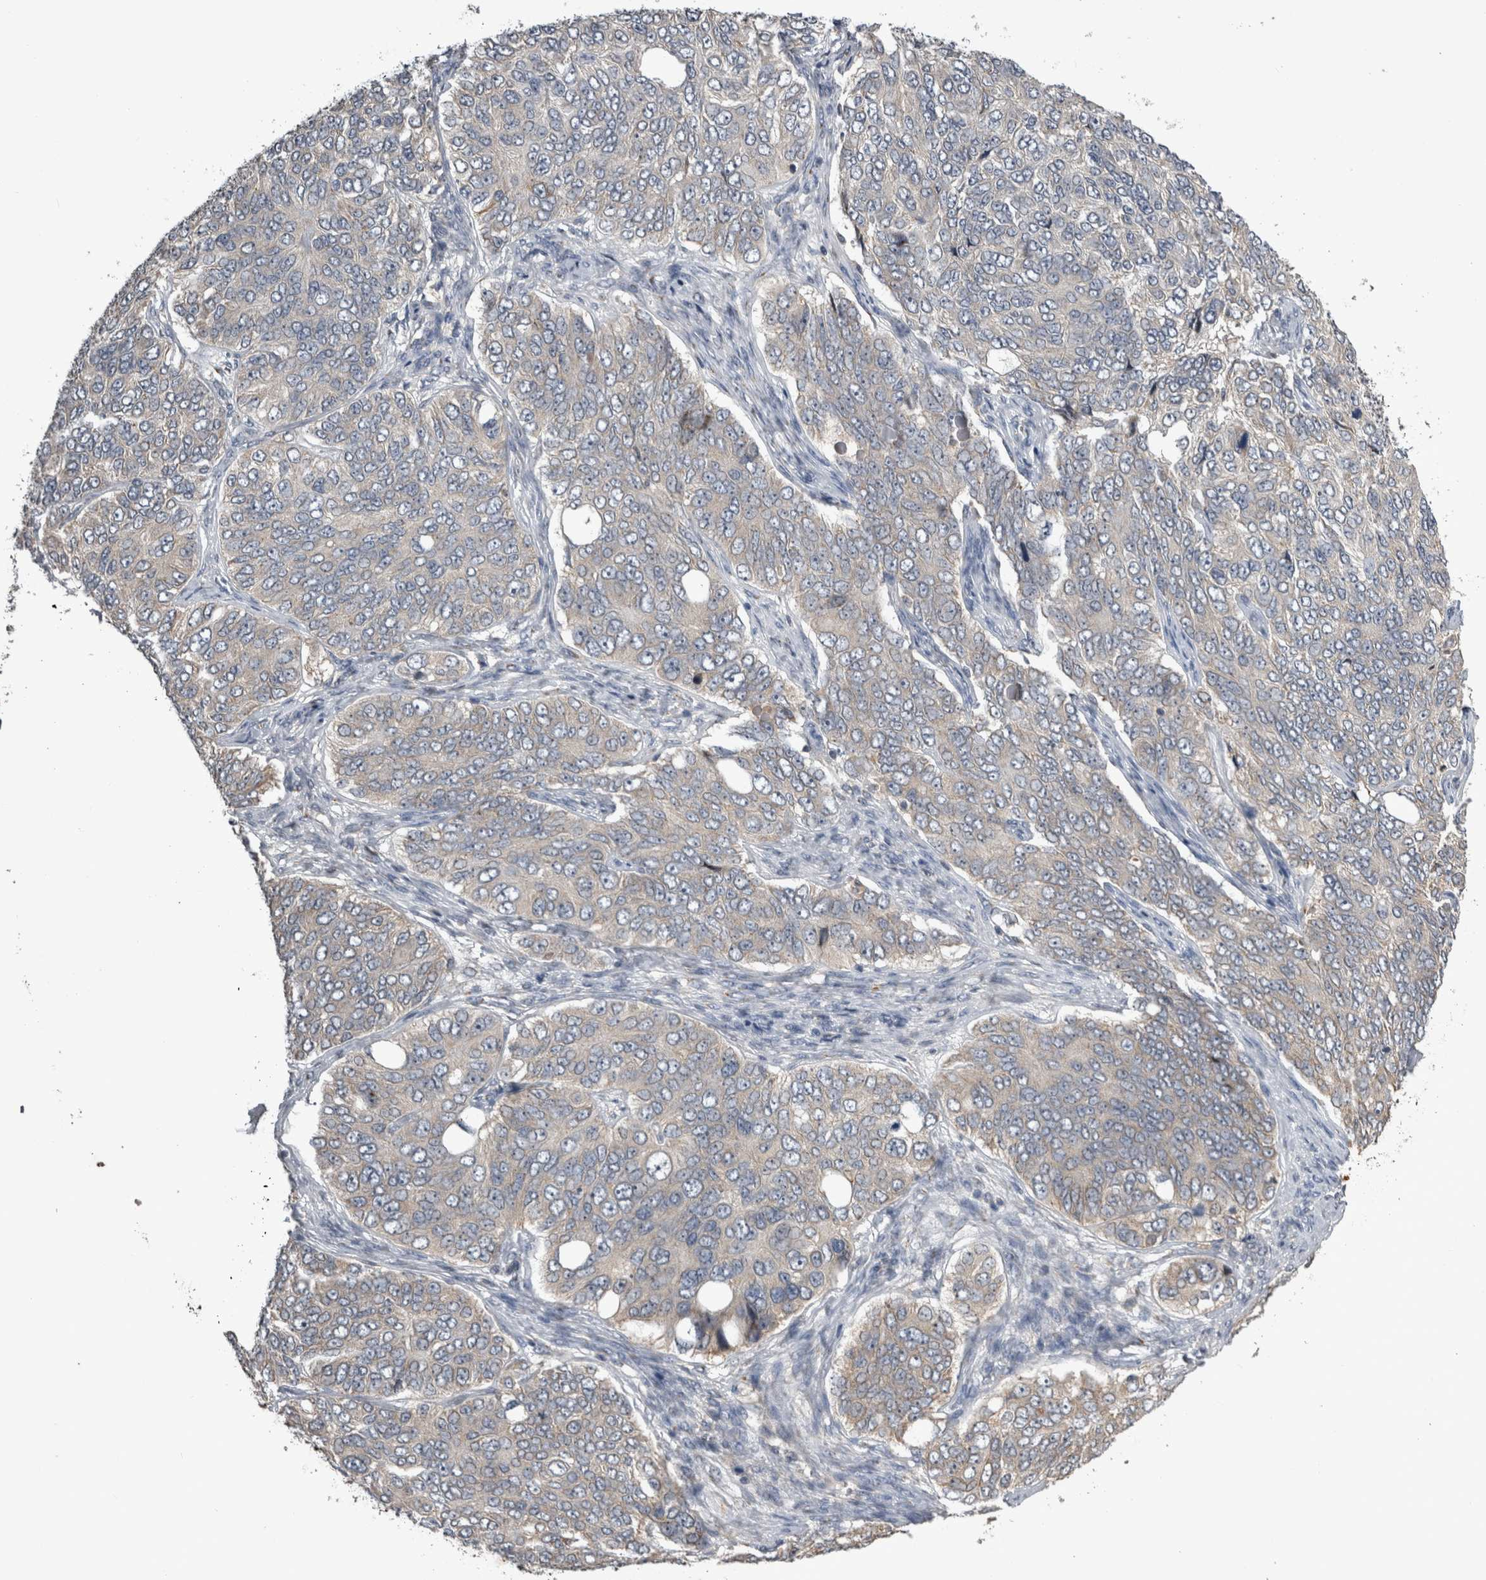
{"staining": {"intensity": "negative", "quantity": "none", "location": "none"}, "tissue": "ovarian cancer", "cell_type": "Tumor cells", "image_type": "cancer", "snomed": [{"axis": "morphology", "description": "Carcinoma, endometroid"}, {"axis": "topography", "description": "Ovary"}], "caption": "The histopathology image demonstrates no significant expression in tumor cells of ovarian cancer.", "gene": "ANXA13", "patient": {"sex": "female", "age": 51}}